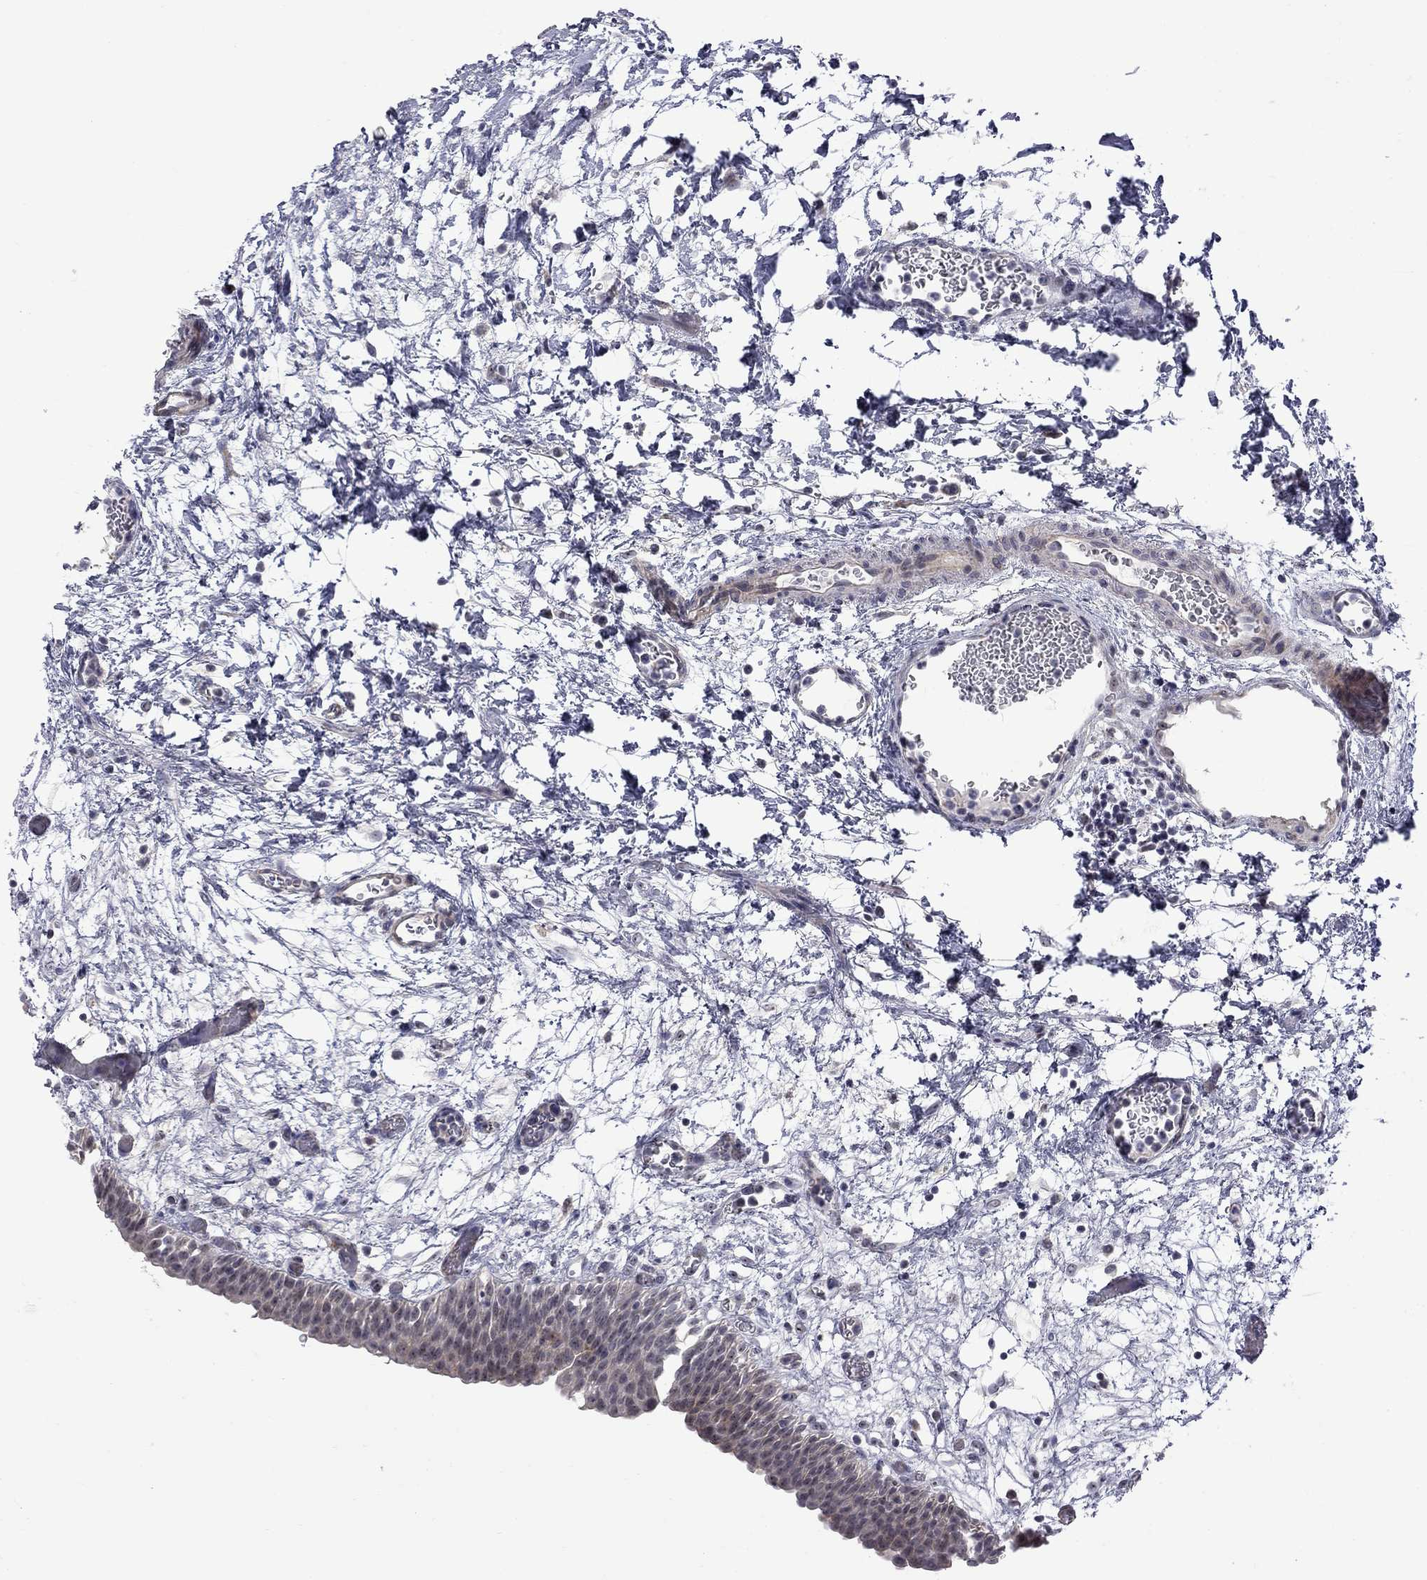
{"staining": {"intensity": "negative", "quantity": "none", "location": "none"}, "tissue": "urinary bladder", "cell_type": "Urothelial cells", "image_type": "normal", "snomed": [{"axis": "morphology", "description": "Normal tissue, NOS"}, {"axis": "topography", "description": "Urinary bladder"}], "caption": "Immunohistochemistry of normal urinary bladder demonstrates no expression in urothelial cells.", "gene": "GSG1L", "patient": {"sex": "male", "age": 76}}